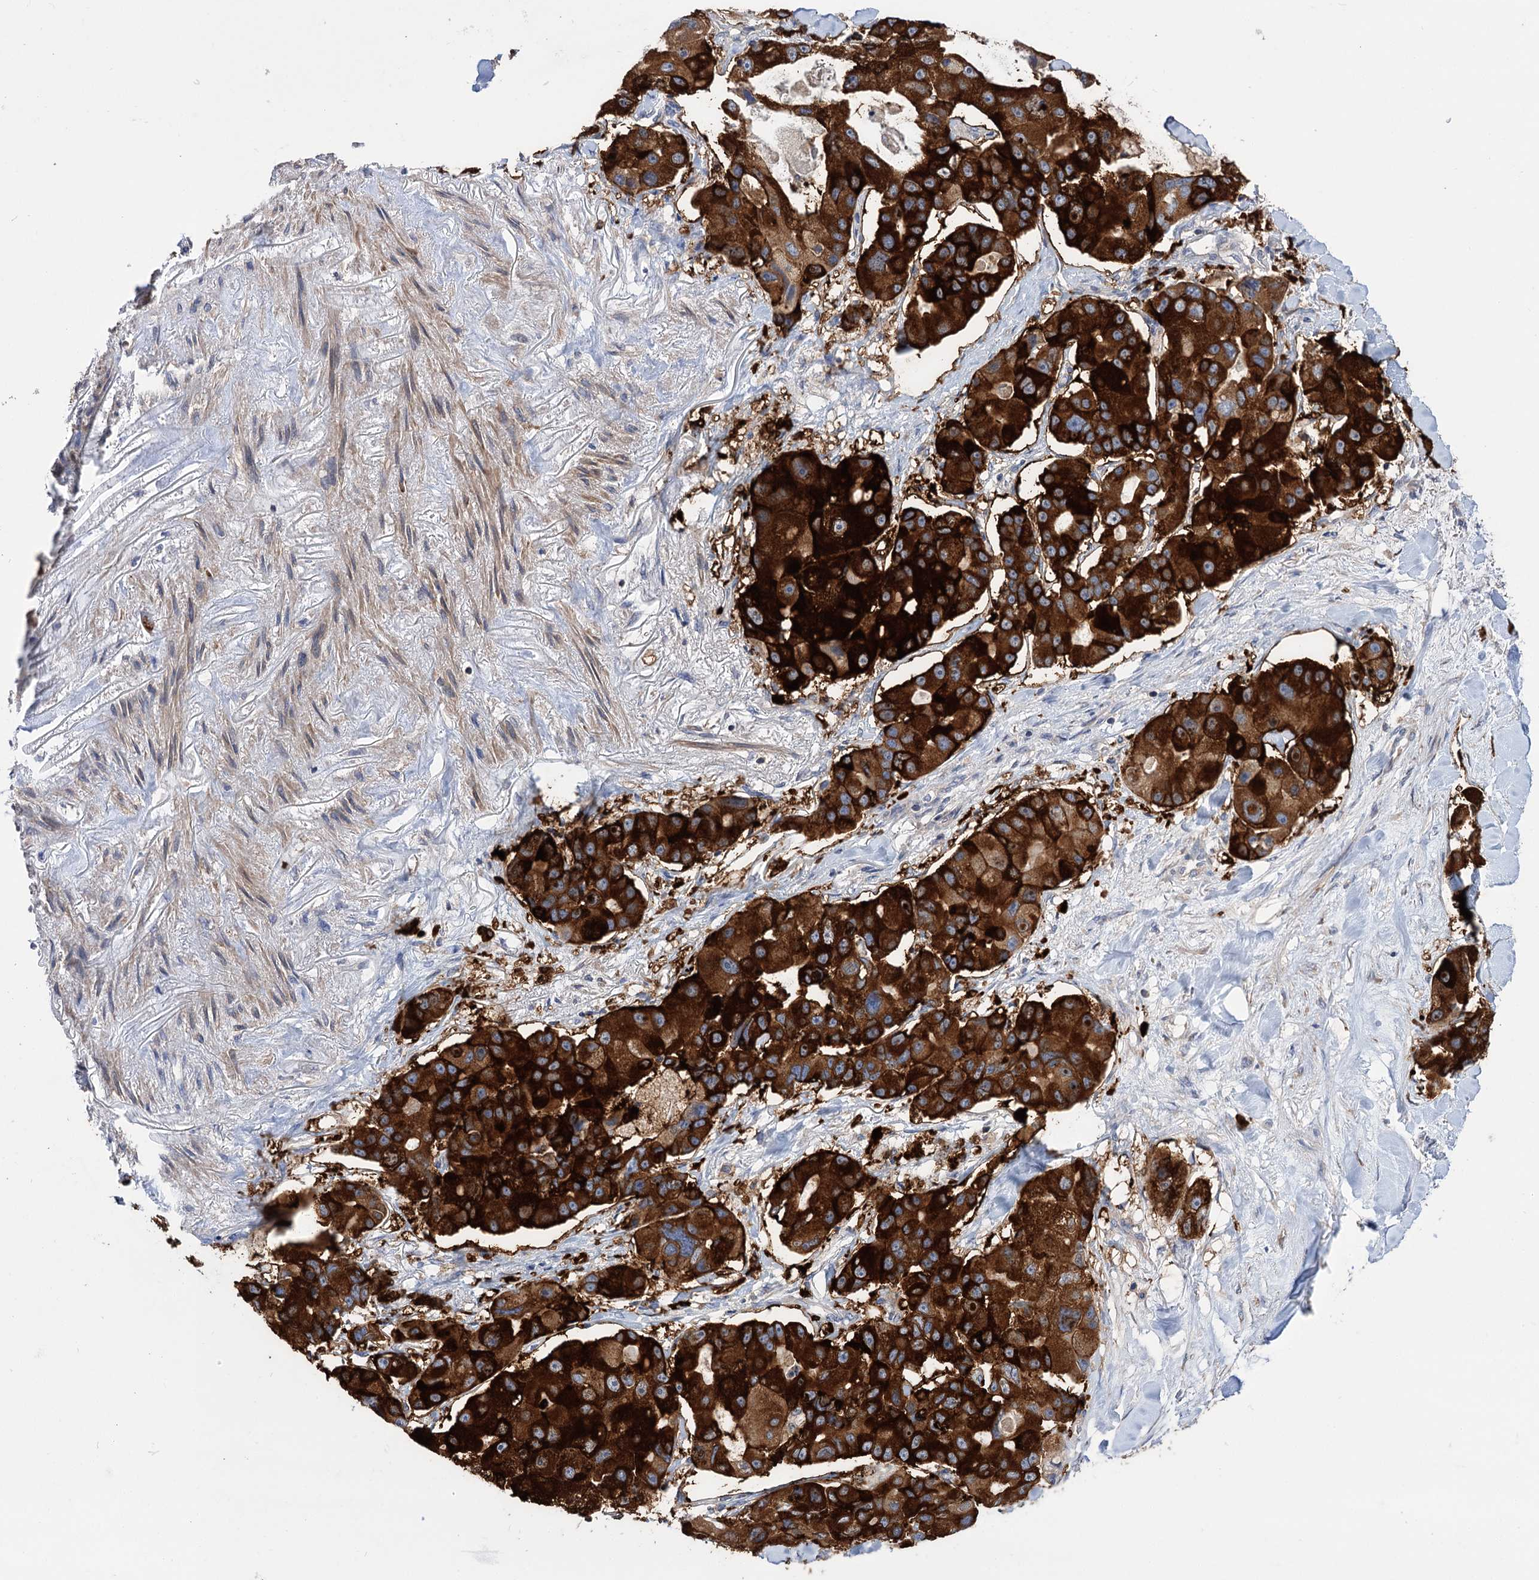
{"staining": {"intensity": "strong", "quantity": ">75%", "location": "cytoplasmic/membranous"}, "tissue": "lung cancer", "cell_type": "Tumor cells", "image_type": "cancer", "snomed": [{"axis": "morphology", "description": "Adenocarcinoma, NOS"}, {"axis": "topography", "description": "Lung"}], "caption": "Immunohistochemical staining of adenocarcinoma (lung) reveals high levels of strong cytoplasmic/membranous expression in about >75% of tumor cells.", "gene": "BBS4", "patient": {"sex": "female", "age": 54}}